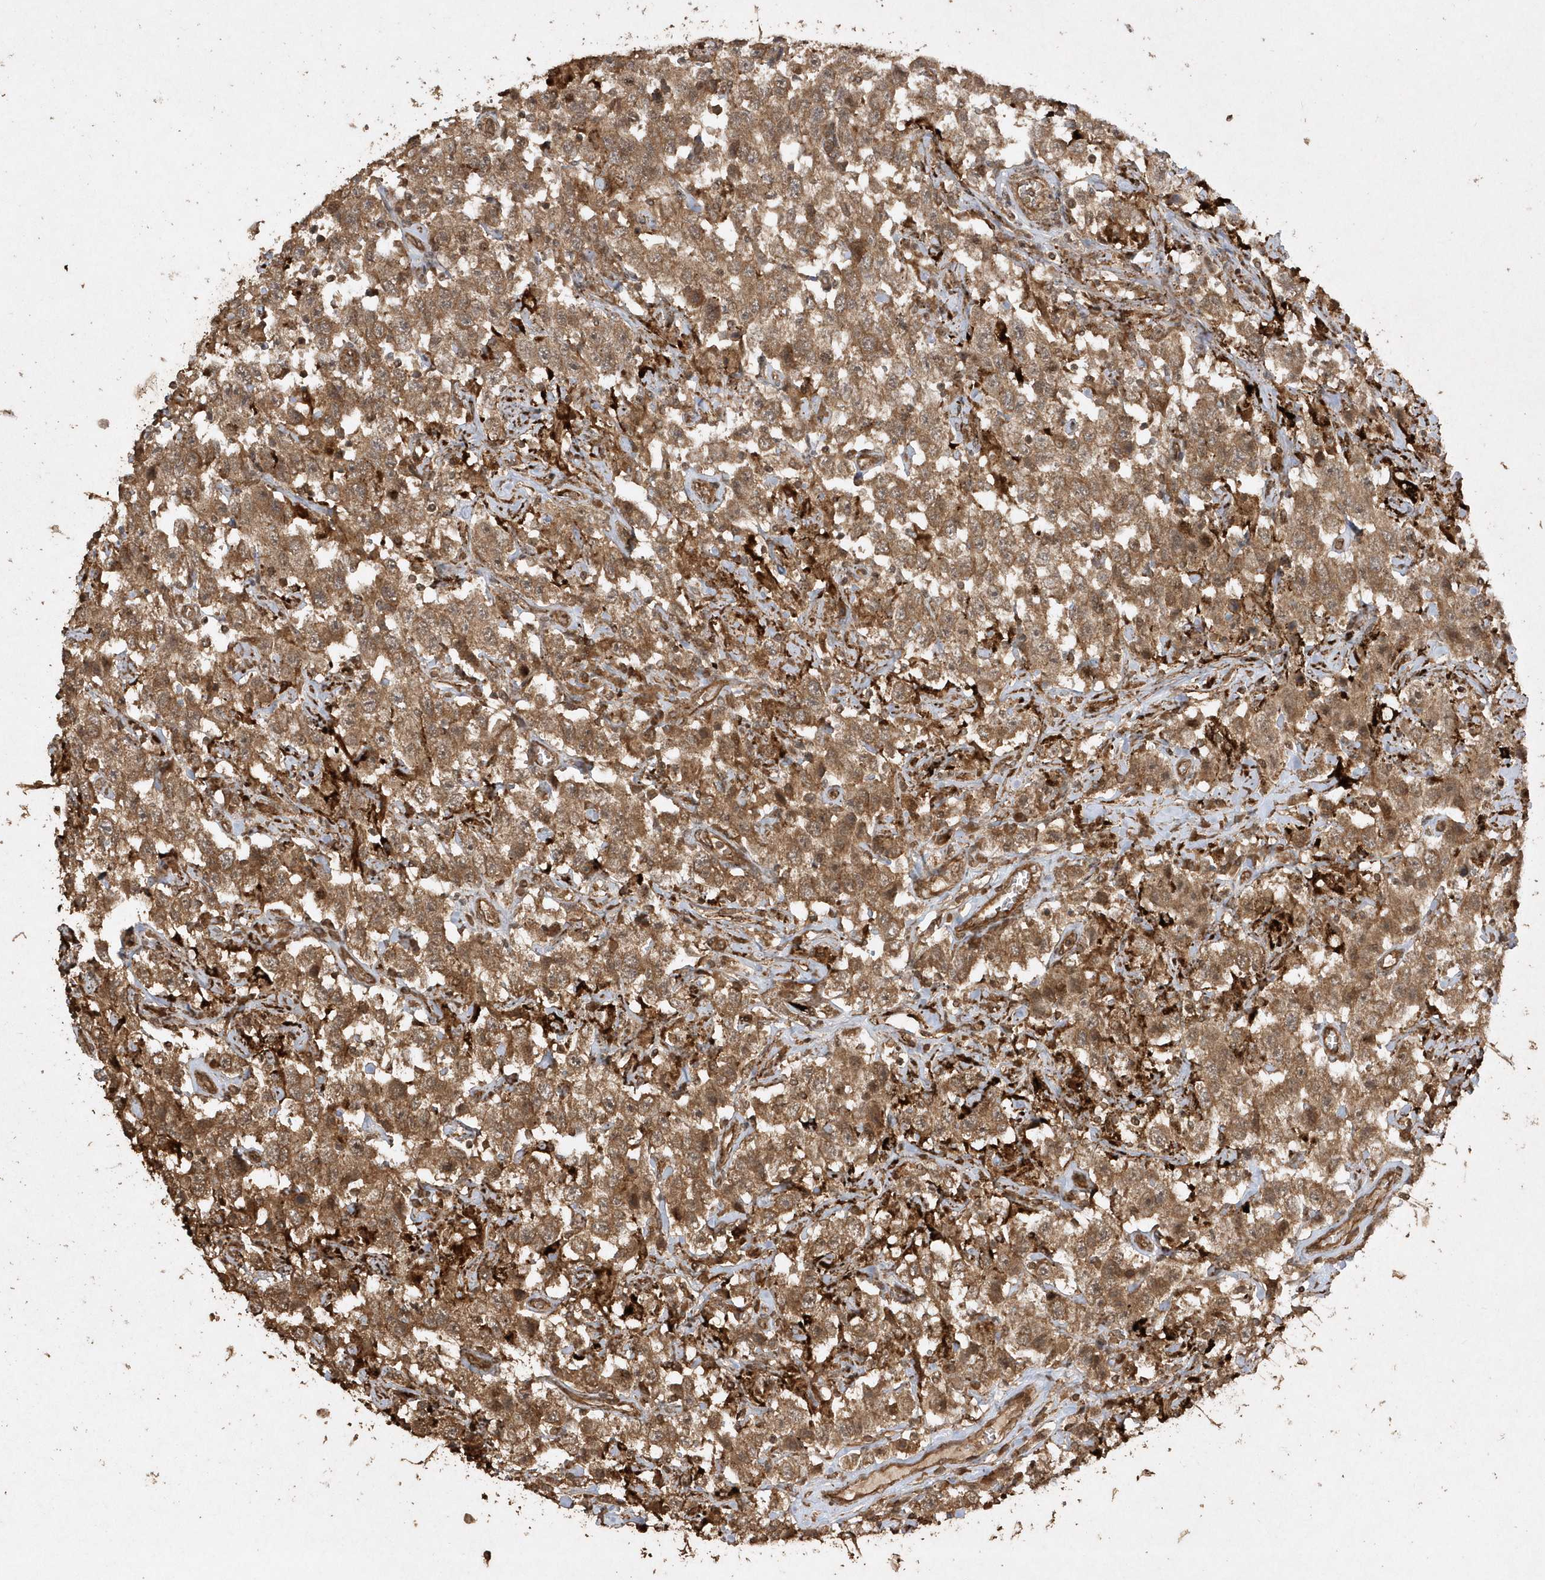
{"staining": {"intensity": "moderate", "quantity": ">75%", "location": "cytoplasmic/membranous"}, "tissue": "testis cancer", "cell_type": "Tumor cells", "image_type": "cancer", "snomed": [{"axis": "morphology", "description": "Seminoma, NOS"}, {"axis": "topography", "description": "Testis"}], "caption": "High-power microscopy captured an immunohistochemistry (IHC) image of testis cancer, revealing moderate cytoplasmic/membranous expression in approximately >75% of tumor cells.", "gene": "AVPI1", "patient": {"sex": "male", "age": 41}}